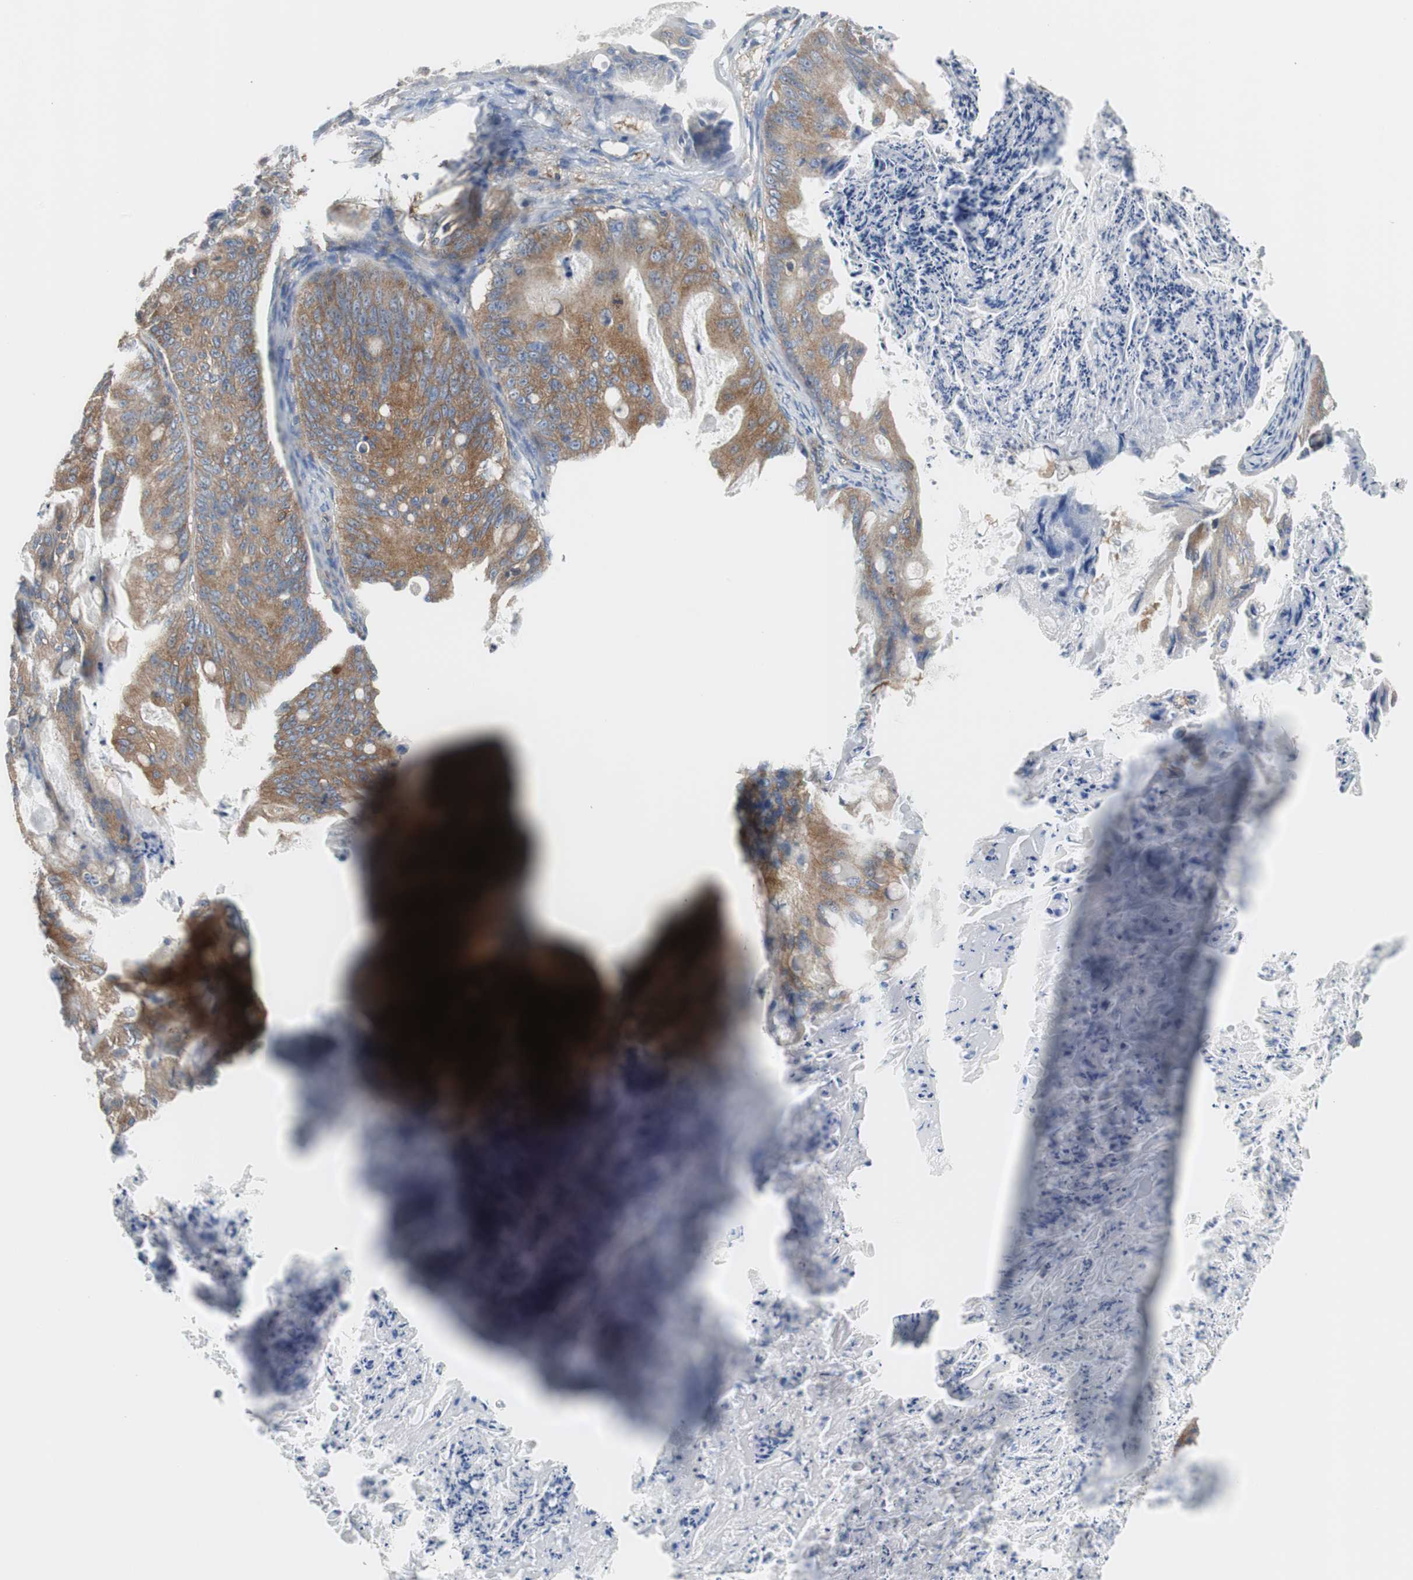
{"staining": {"intensity": "moderate", "quantity": ">75%", "location": "cytoplasmic/membranous"}, "tissue": "ovarian cancer", "cell_type": "Tumor cells", "image_type": "cancer", "snomed": [{"axis": "morphology", "description": "Cystadenocarcinoma, mucinous, NOS"}, {"axis": "topography", "description": "Ovary"}], "caption": "Immunohistochemistry staining of ovarian cancer, which reveals medium levels of moderate cytoplasmic/membranous staining in about >75% of tumor cells indicating moderate cytoplasmic/membranous protein expression. The staining was performed using DAB (3,3'-diaminobenzidine) (brown) for protein detection and nuclei were counterstained in hematoxylin (blue).", "gene": "BRAF", "patient": {"sex": "female", "age": 36}}